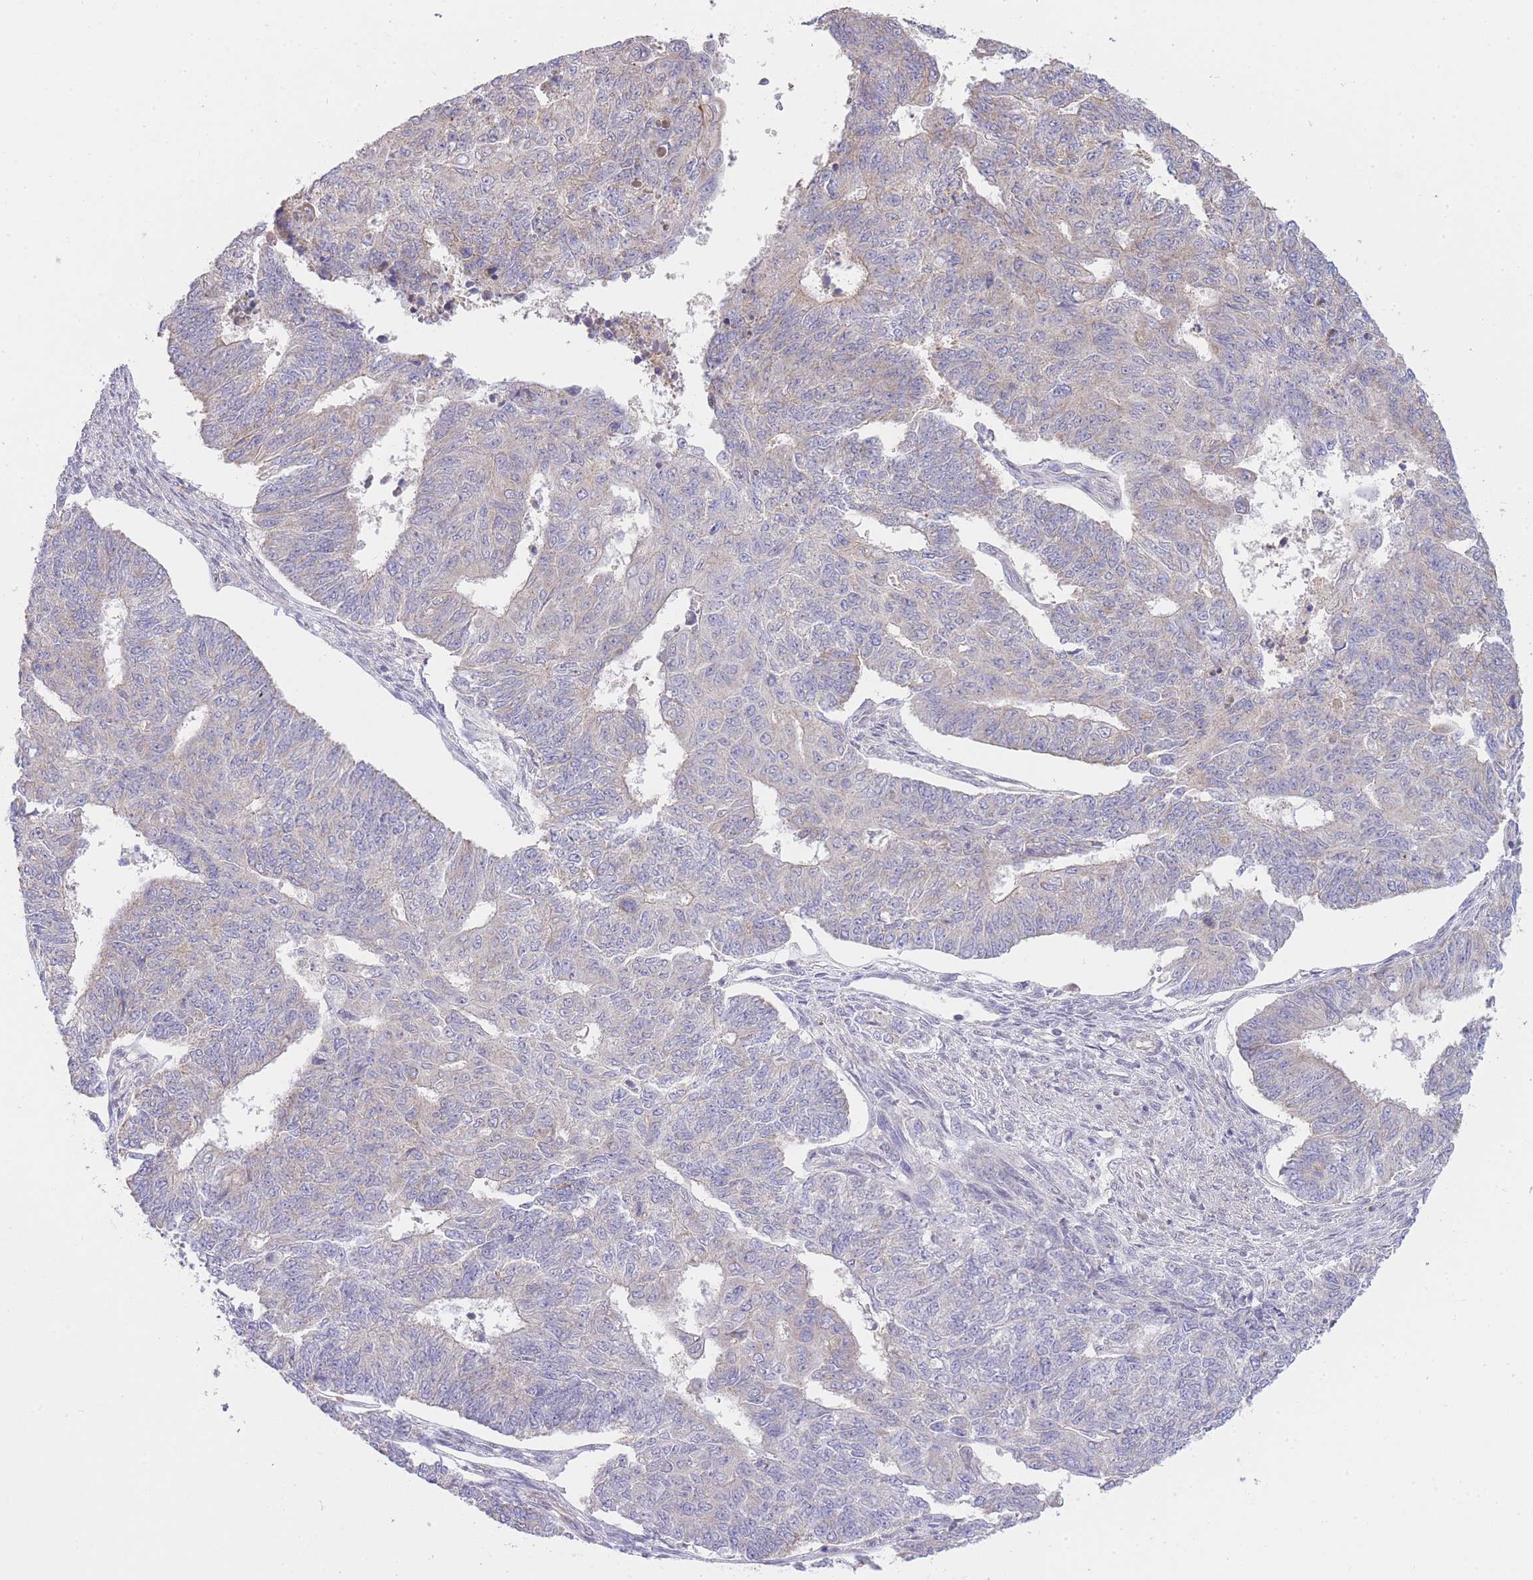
{"staining": {"intensity": "weak", "quantity": "<25%", "location": "cytoplasmic/membranous"}, "tissue": "endometrial cancer", "cell_type": "Tumor cells", "image_type": "cancer", "snomed": [{"axis": "morphology", "description": "Adenocarcinoma, NOS"}, {"axis": "topography", "description": "Endometrium"}], "caption": "Immunohistochemistry (IHC) of endometrial cancer (adenocarcinoma) shows no staining in tumor cells.", "gene": "CTBP1", "patient": {"sex": "female", "age": 32}}